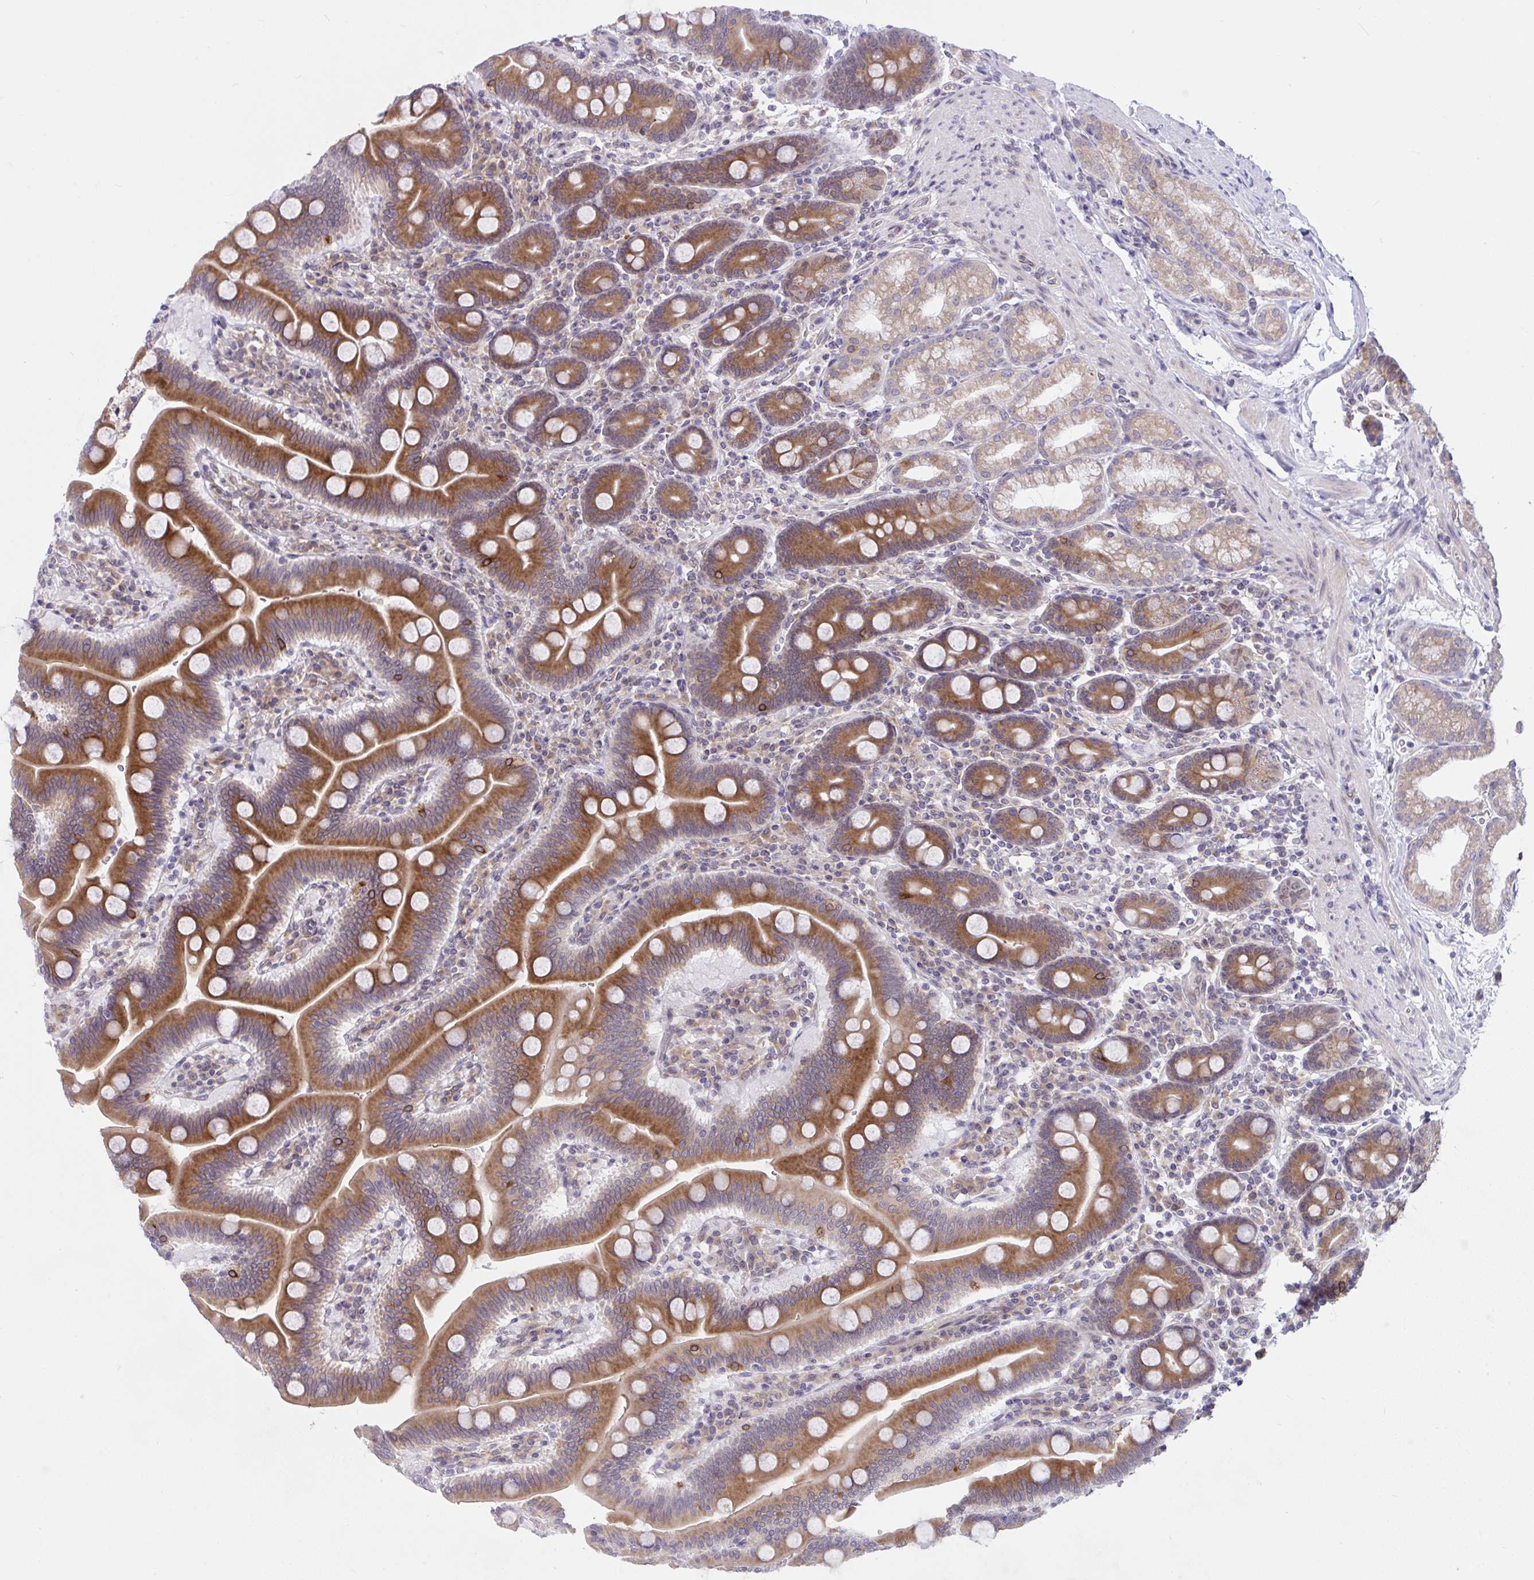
{"staining": {"intensity": "strong", "quantity": ">75%", "location": "cytoplasmic/membranous"}, "tissue": "duodenum", "cell_type": "Glandular cells", "image_type": "normal", "snomed": [{"axis": "morphology", "description": "Normal tissue, NOS"}, {"axis": "topography", "description": "Duodenum"}], "caption": "IHC (DAB (3,3'-diaminobenzidine)) staining of normal duodenum exhibits strong cytoplasmic/membranous protein staining in about >75% of glandular cells. The staining was performed using DAB (3,3'-diaminobenzidine), with brown indicating positive protein expression. Nuclei are stained blue with hematoxylin.", "gene": "CAMLG", "patient": {"sex": "male", "age": 59}}